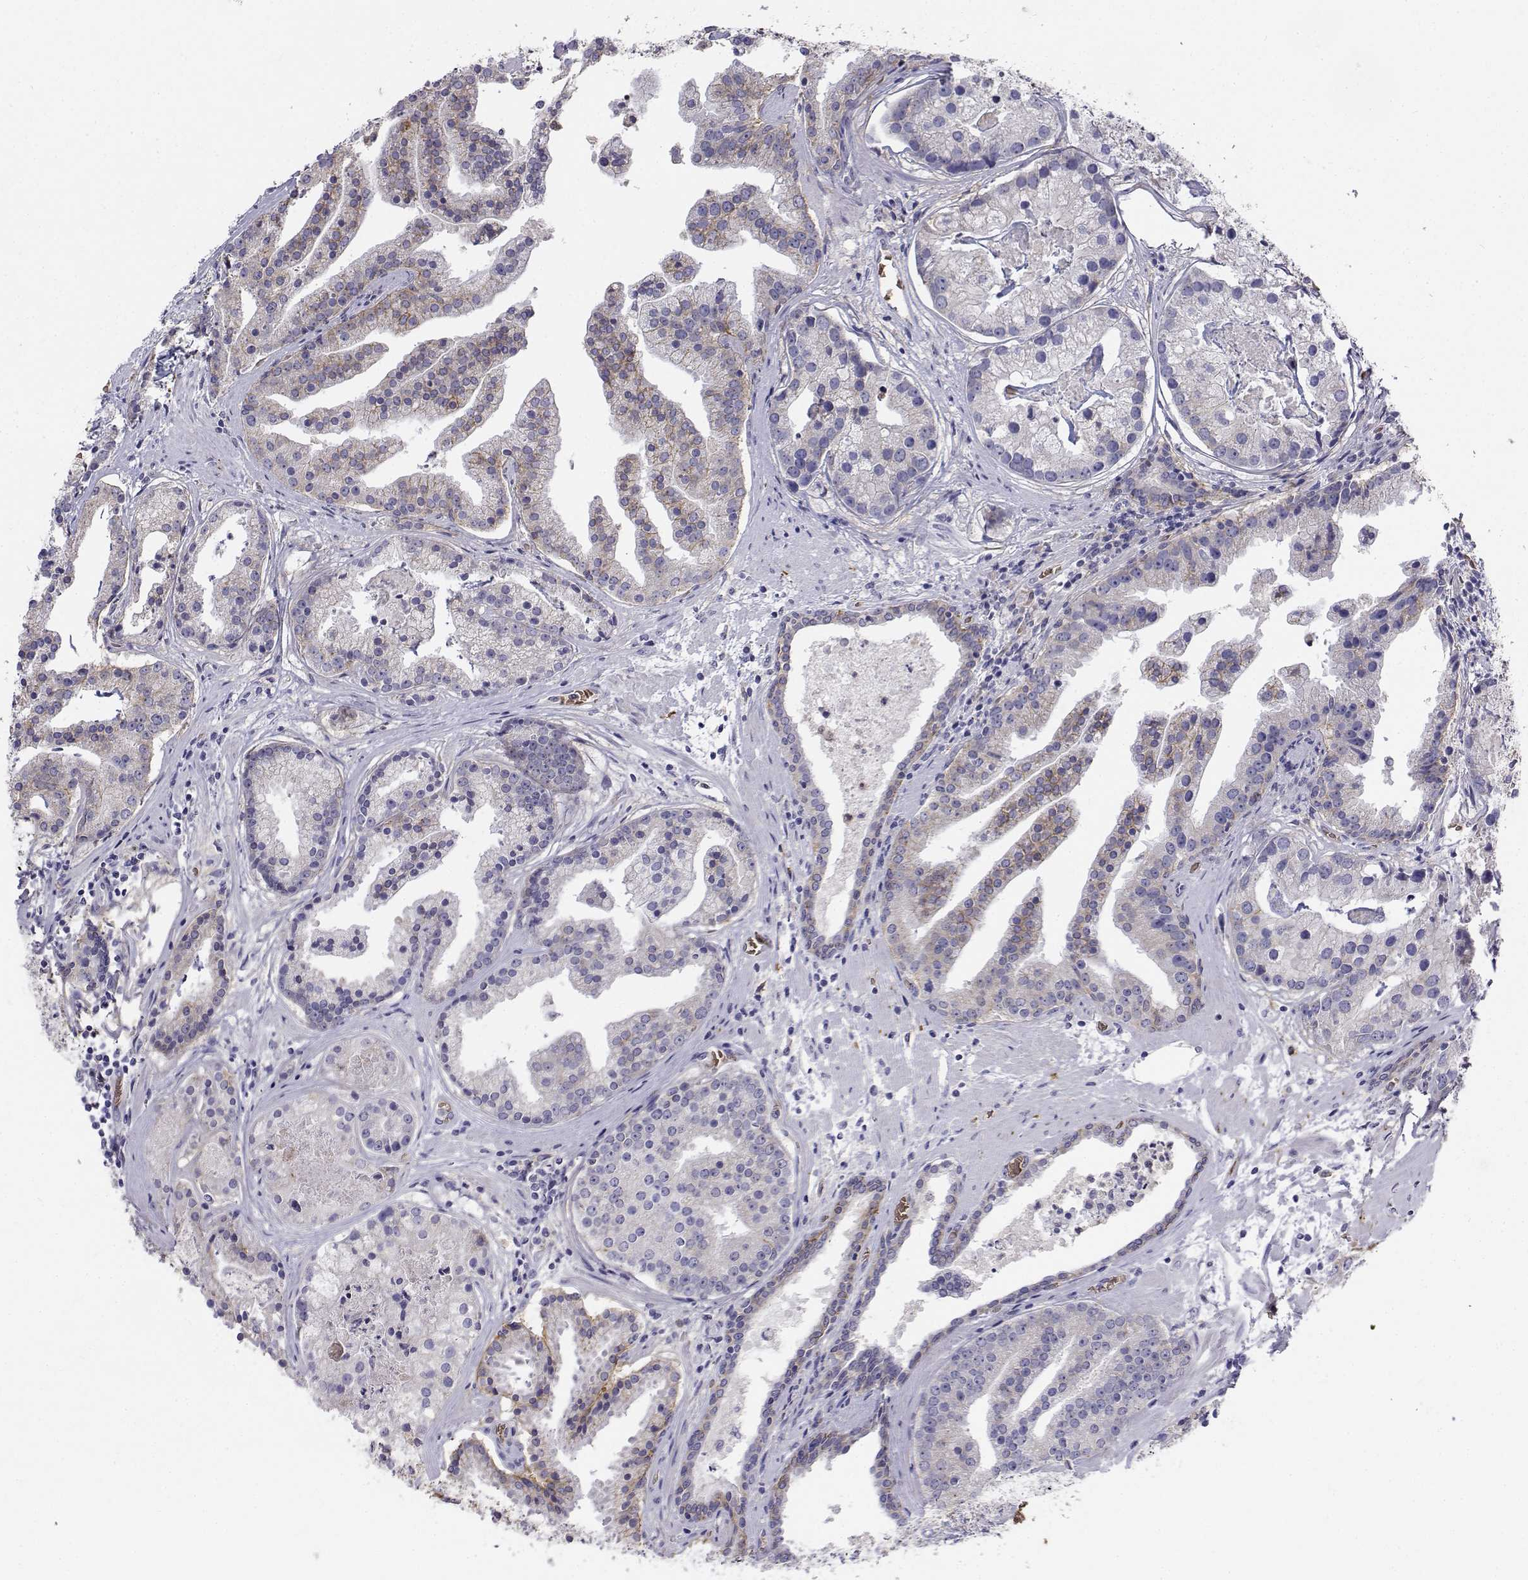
{"staining": {"intensity": "negative", "quantity": "none", "location": "none"}, "tissue": "prostate cancer", "cell_type": "Tumor cells", "image_type": "cancer", "snomed": [{"axis": "morphology", "description": "Adenocarcinoma, NOS"}, {"axis": "topography", "description": "Prostate and seminal vesicle, NOS"}, {"axis": "topography", "description": "Prostate"}], "caption": "Photomicrograph shows no protein expression in tumor cells of prostate cancer (adenocarcinoma) tissue. Brightfield microscopy of IHC stained with DAB (3,3'-diaminobenzidine) (brown) and hematoxylin (blue), captured at high magnification.", "gene": "CADM1", "patient": {"sex": "male", "age": 44}}